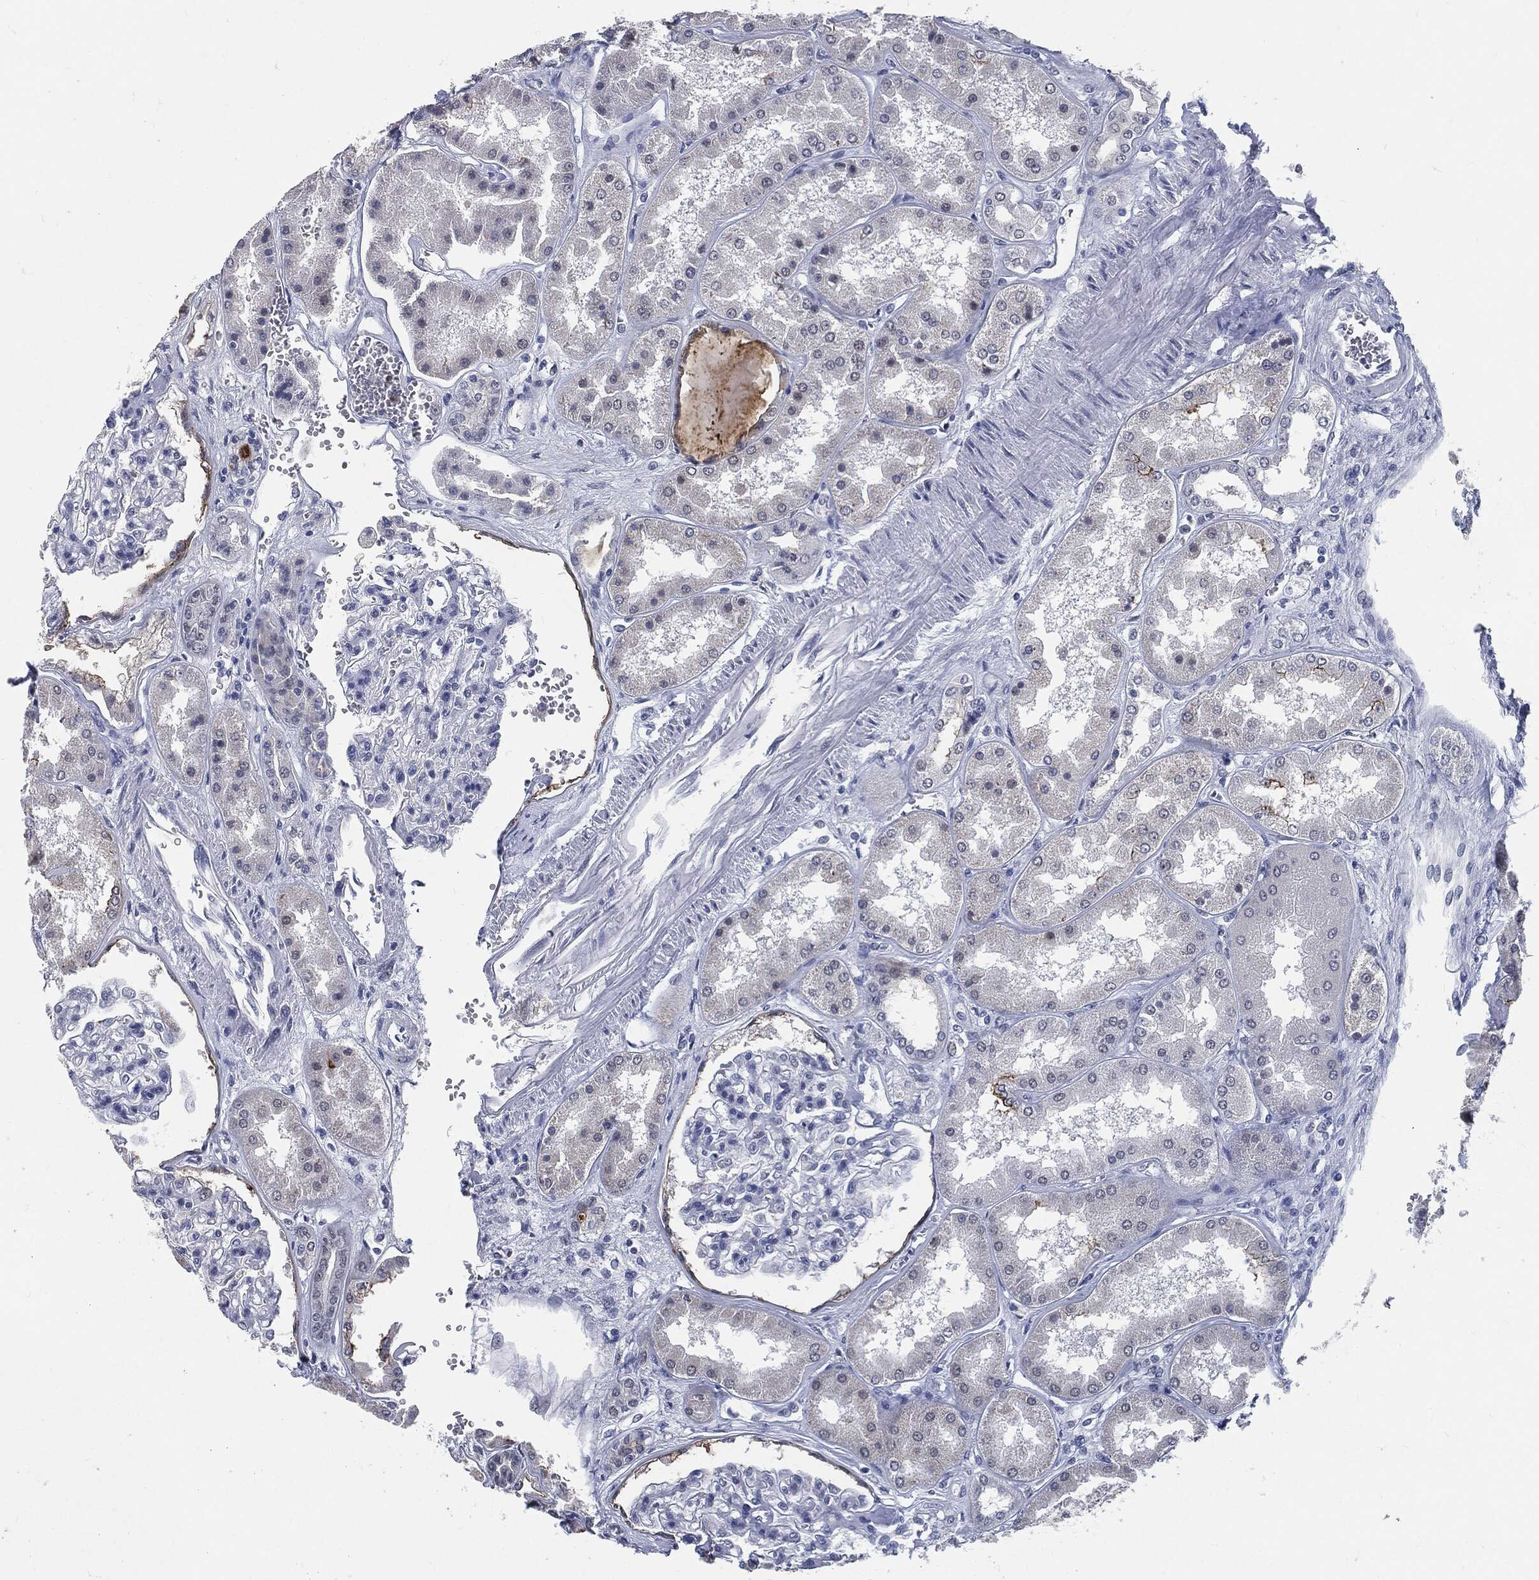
{"staining": {"intensity": "negative", "quantity": "none", "location": "none"}, "tissue": "kidney", "cell_type": "Cells in glomeruli", "image_type": "normal", "snomed": [{"axis": "morphology", "description": "Normal tissue, NOS"}, {"axis": "topography", "description": "Kidney"}], "caption": "This is an immunohistochemistry photomicrograph of benign human kidney. There is no positivity in cells in glomeruli.", "gene": "PROM1", "patient": {"sex": "female", "age": 56}}